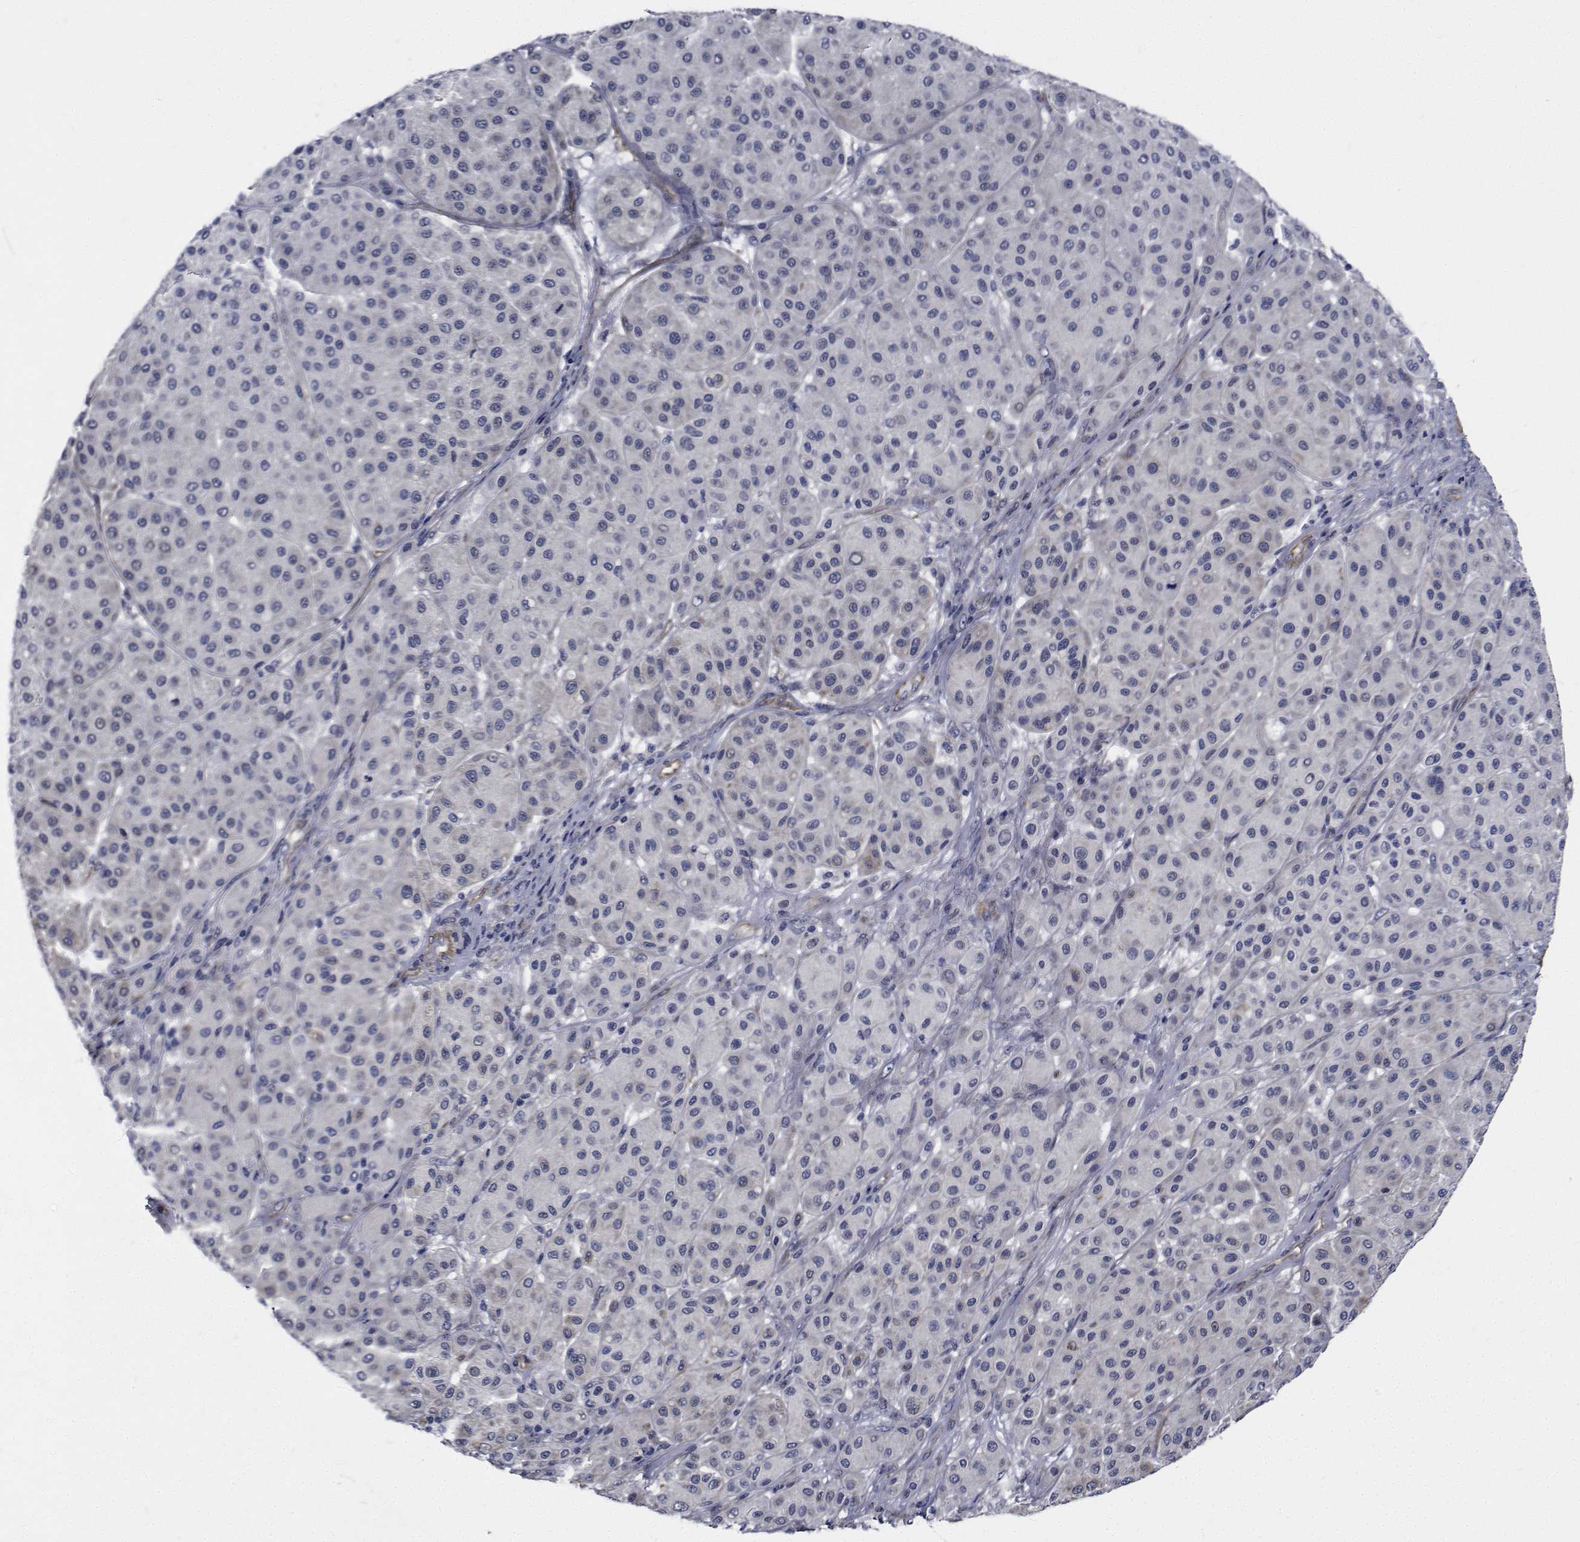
{"staining": {"intensity": "negative", "quantity": "none", "location": "none"}, "tissue": "melanoma", "cell_type": "Tumor cells", "image_type": "cancer", "snomed": [{"axis": "morphology", "description": "Malignant melanoma, Metastatic site"}, {"axis": "topography", "description": "Smooth muscle"}], "caption": "Micrograph shows no significant protein positivity in tumor cells of malignant melanoma (metastatic site). (Stains: DAB IHC with hematoxylin counter stain, Microscopy: brightfield microscopy at high magnification).", "gene": "TTBK1", "patient": {"sex": "male", "age": 41}}